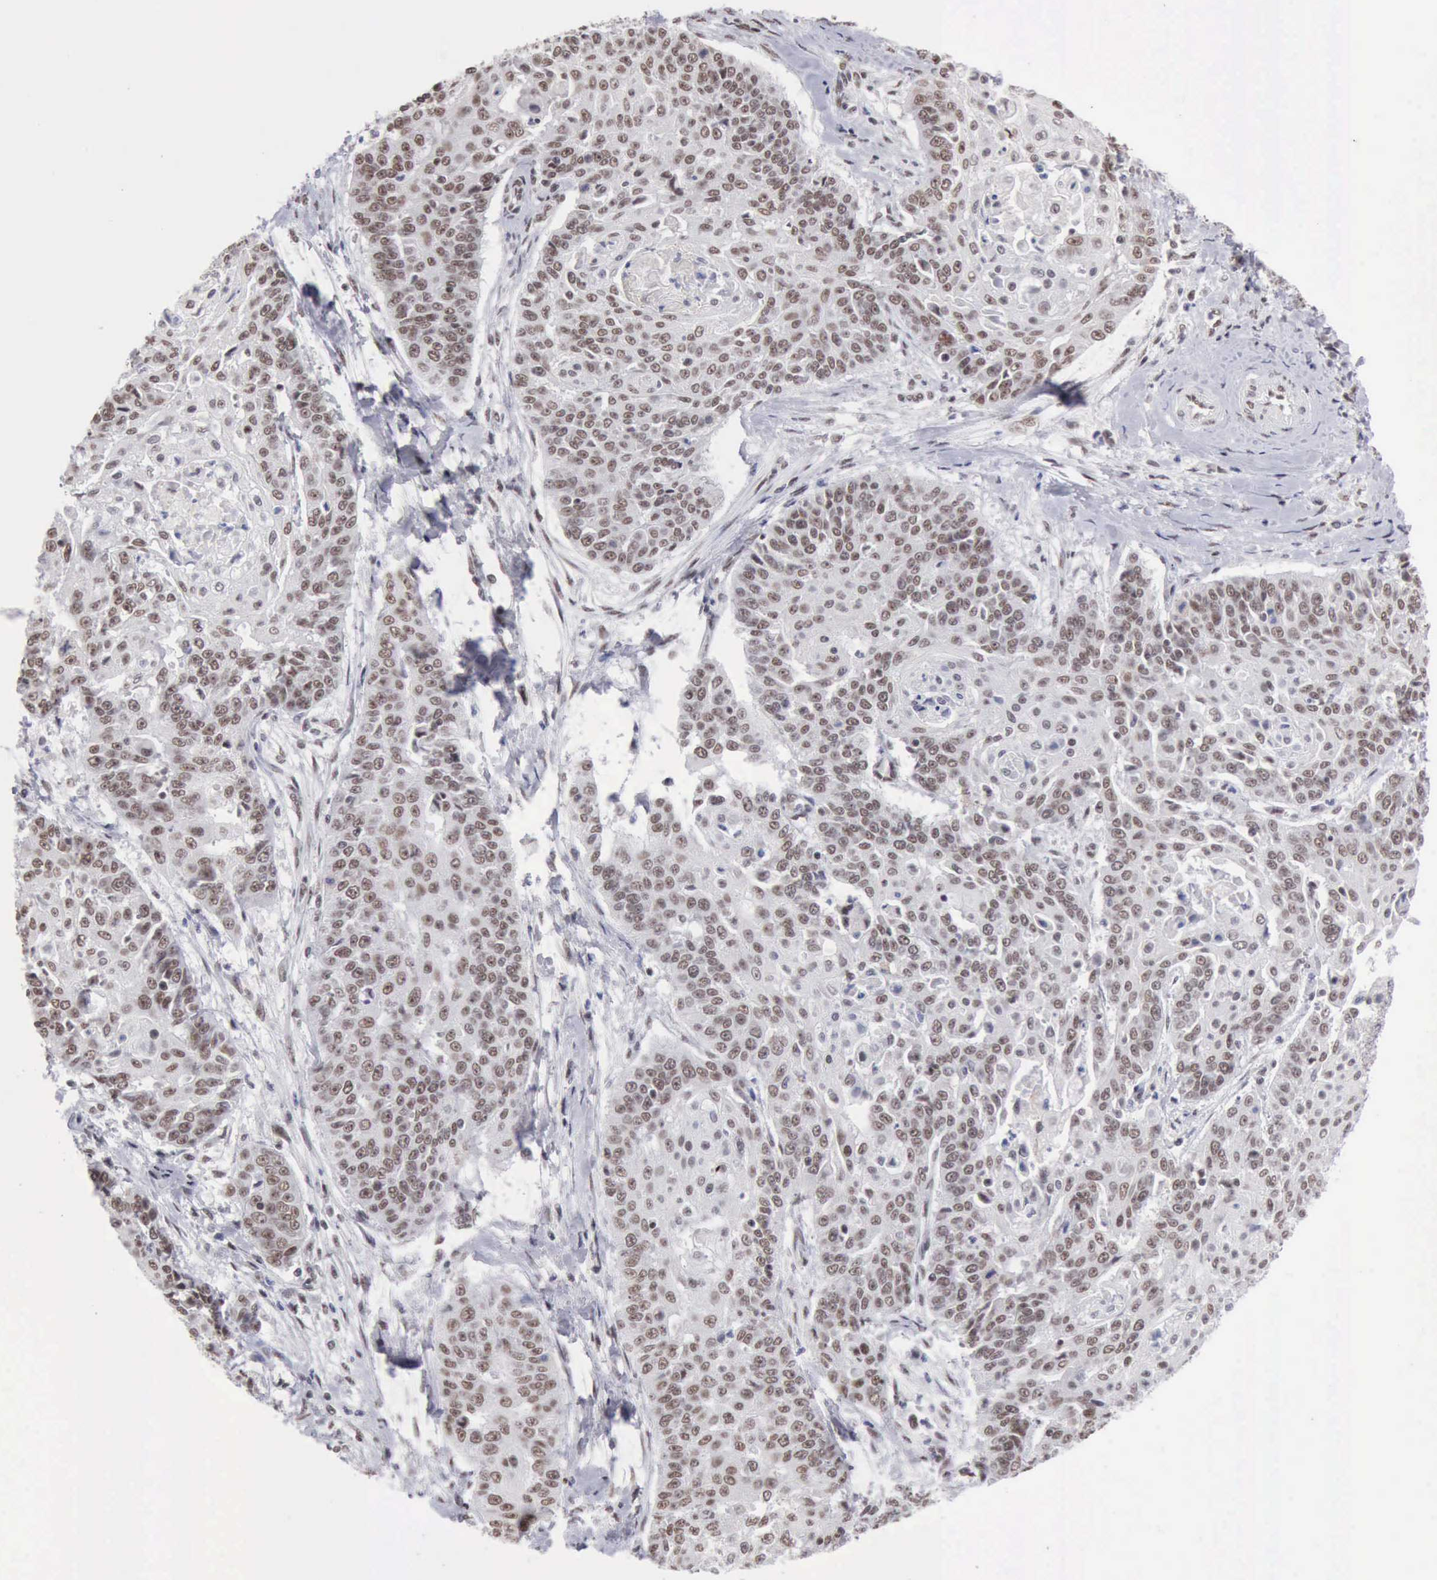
{"staining": {"intensity": "weak", "quantity": "25%-75%", "location": "nuclear"}, "tissue": "cervical cancer", "cell_type": "Tumor cells", "image_type": "cancer", "snomed": [{"axis": "morphology", "description": "Squamous cell carcinoma, NOS"}, {"axis": "topography", "description": "Cervix"}], "caption": "Immunohistochemical staining of human cervical cancer (squamous cell carcinoma) demonstrates low levels of weak nuclear positivity in approximately 25%-75% of tumor cells.", "gene": "TAF1", "patient": {"sex": "female", "age": 64}}